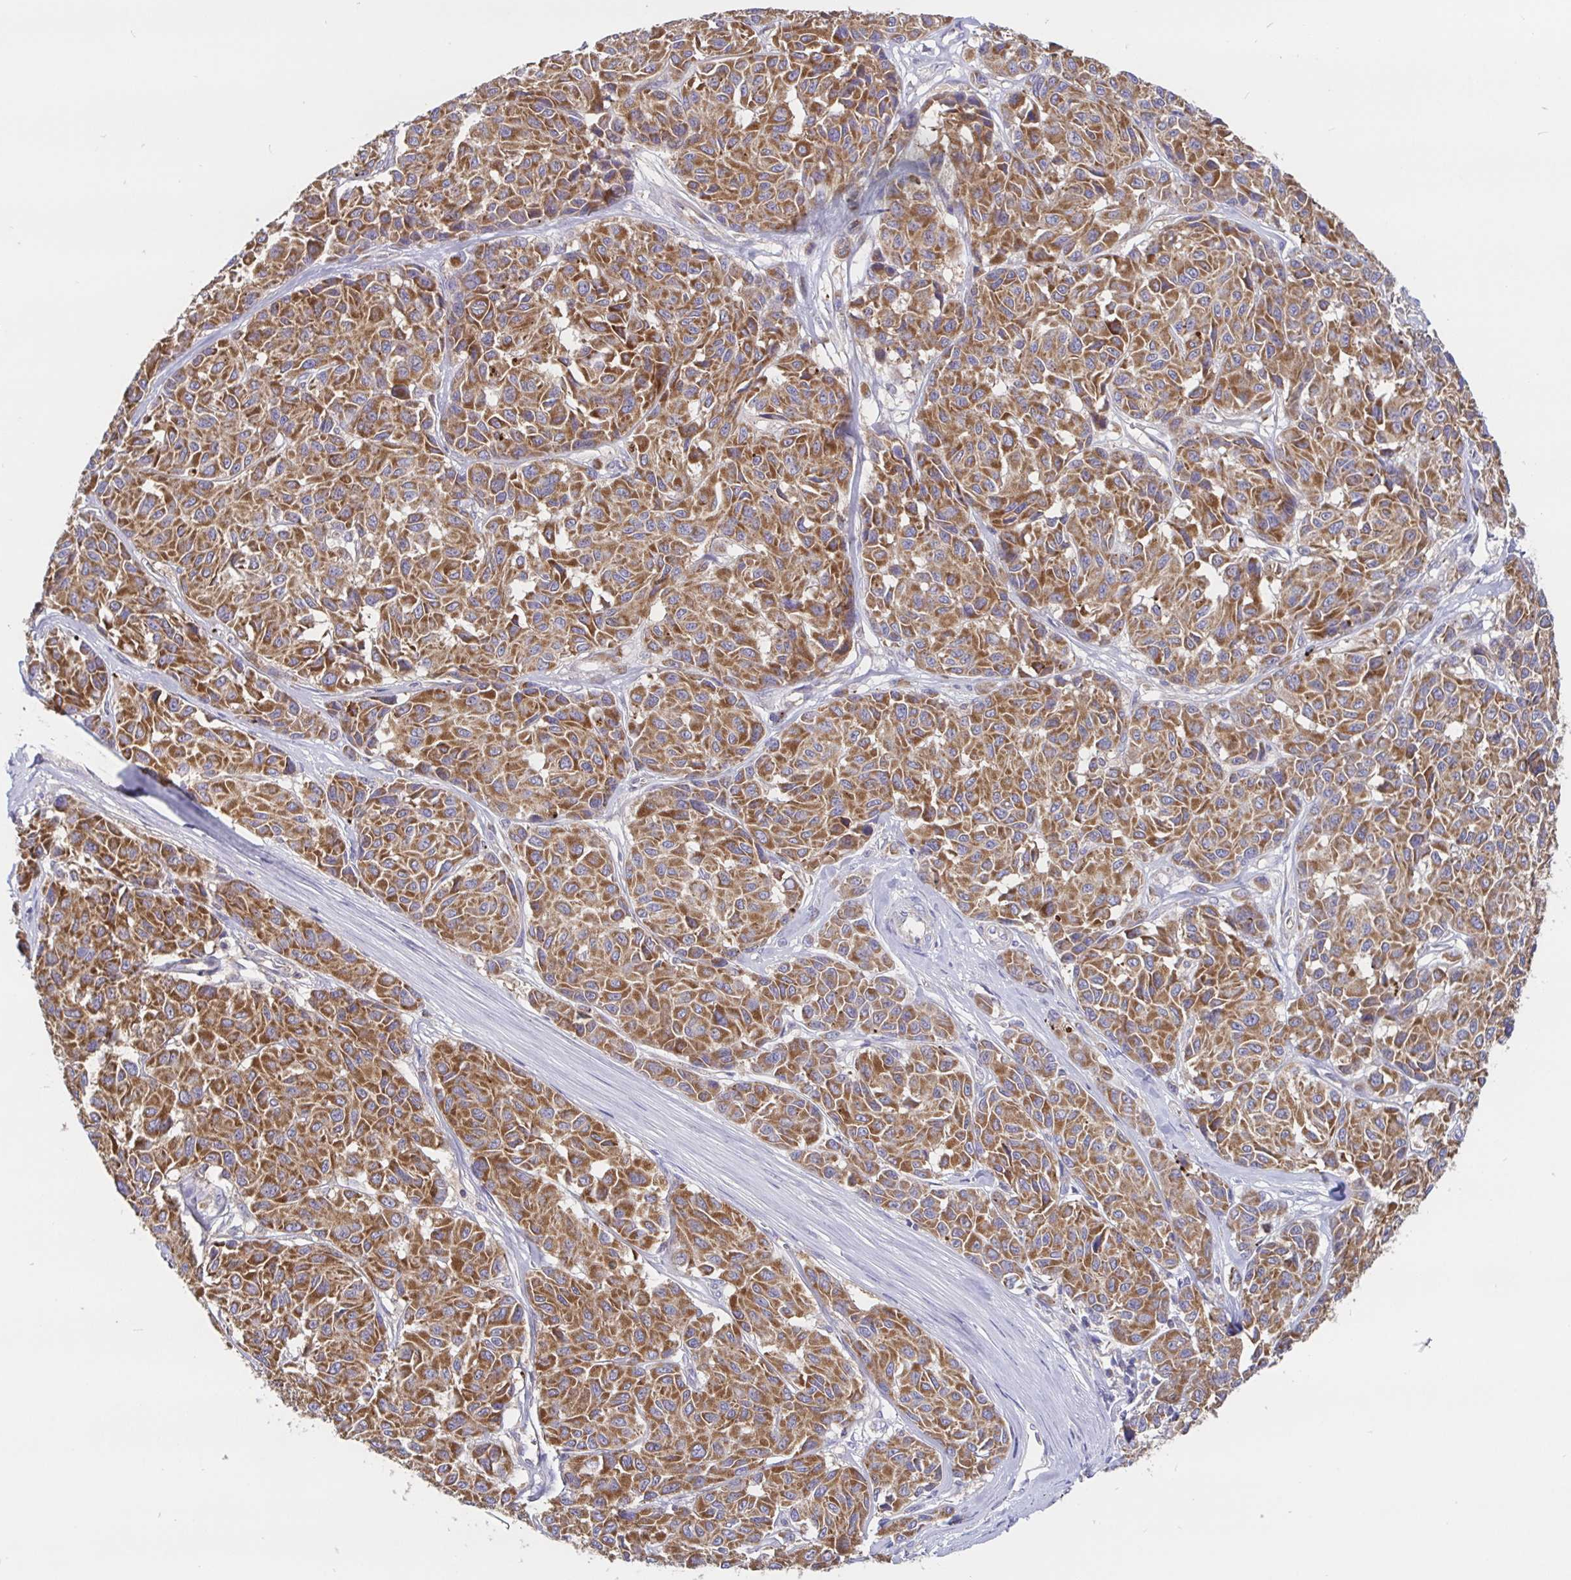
{"staining": {"intensity": "strong", "quantity": ">75%", "location": "cytoplasmic/membranous"}, "tissue": "melanoma", "cell_type": "Tumor cells", "image_type": "cancer", "snomed": [{"axis": "morphology", "description": "Malignant melanoma, NOS"}, {"axis": "topography", "description": "Skin"}], "caption": "Strong cytoplasmic/membranous protein staining is seen in about >75% of tumor cells in malignant melanoma. (Stains: DAB (3,3'-diaminobenzidine) in brown, nuclei in blue, Microscopy: brightfield microscopy at high magnification).", "gene": "PRDX3", "patient": {"sex": "female", "age": 66}}